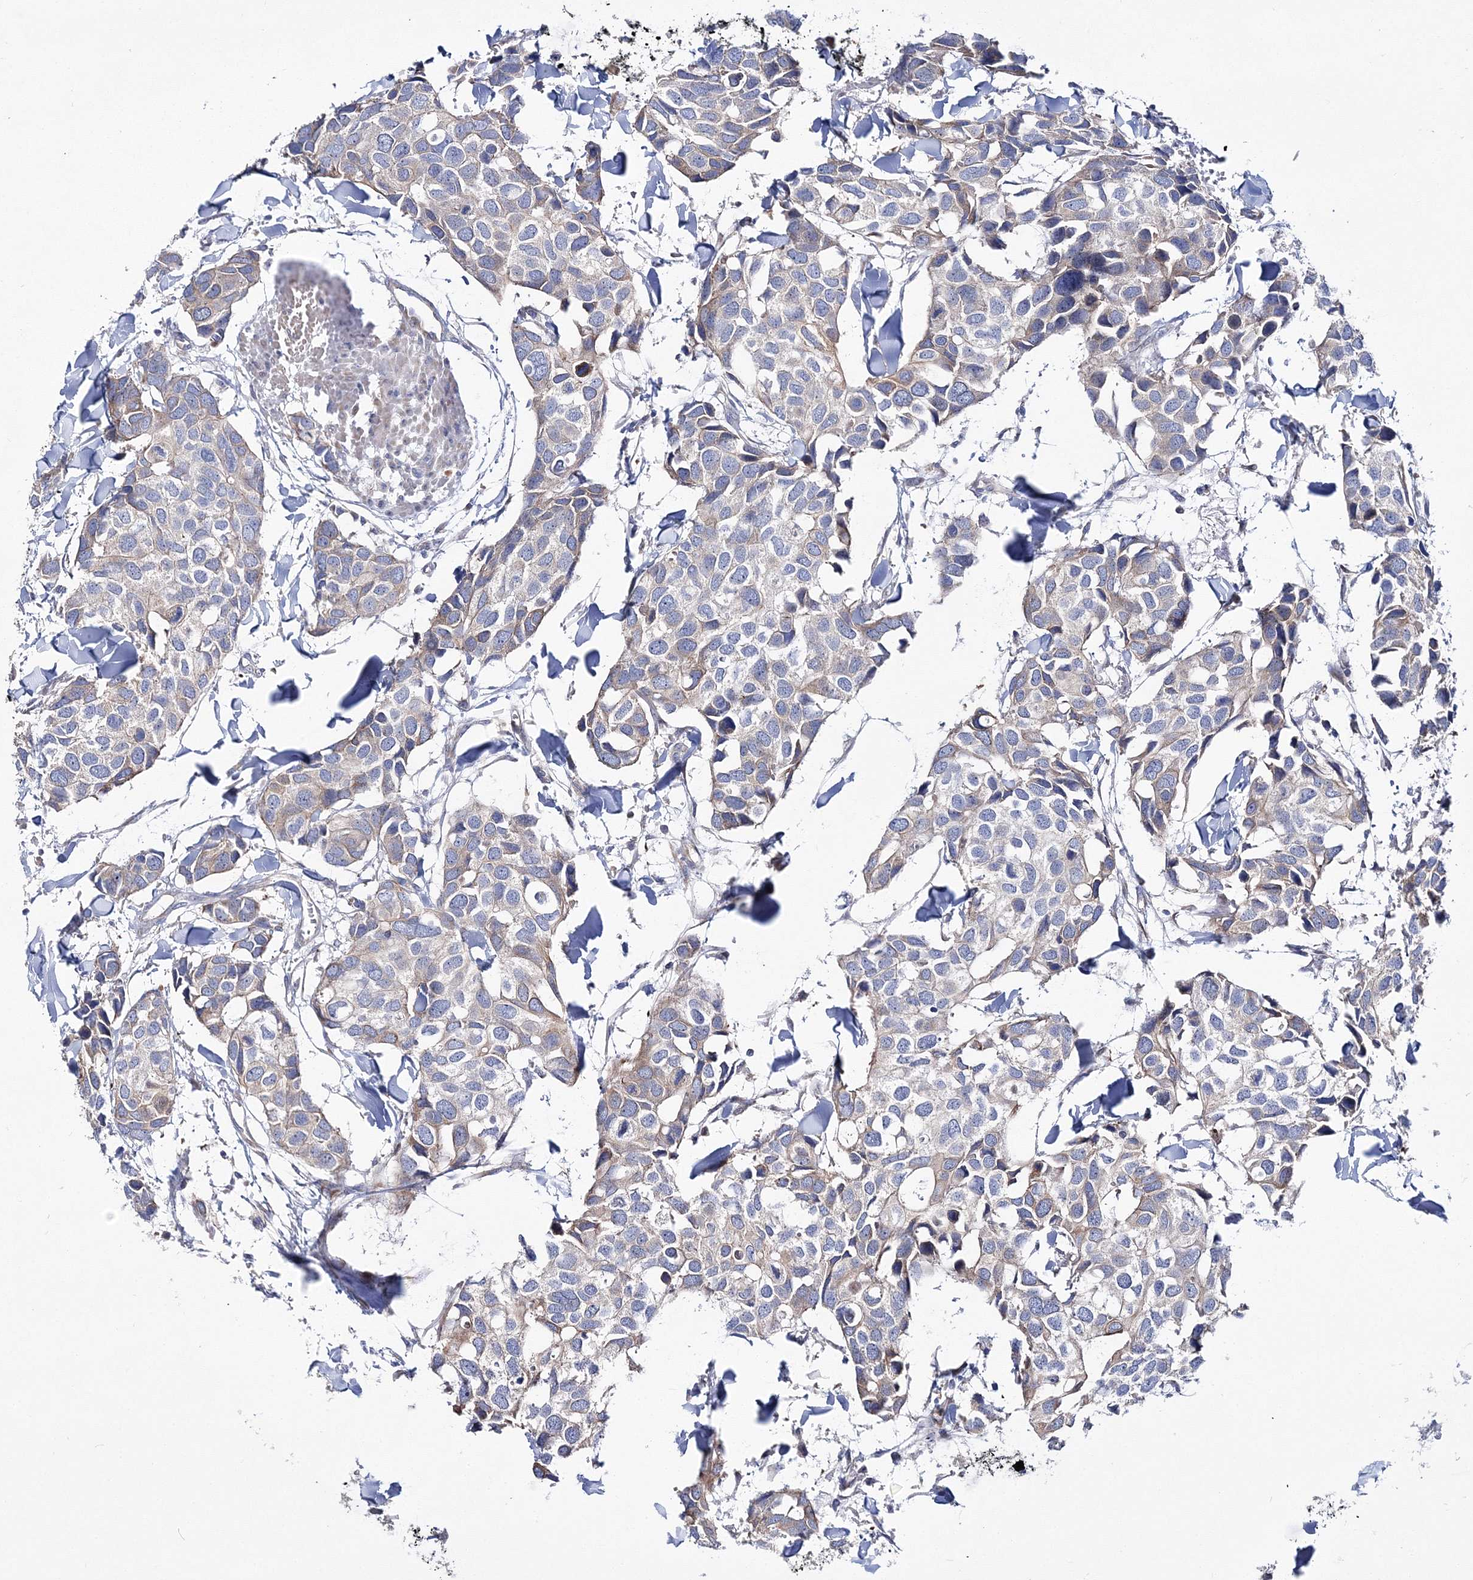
{"staining": {"intensity": "weak", "quantity": "<25%", "location": "cytoplasmic/membranous"}, "tissue": "breast cancer", "cell_type": "Tumor cells", "image_type": "cancer", "snomed": [{"axis": "morphology", "description": "Duct carcinoma"}, {"axis": "topography", "description": "Breast"}], "caption": "Immunohistochemistry (IHC) histopathology image of breast cancer stained for a protein (brown), which exhibits no positivity in tumor cells. The staining is performed using DAB (3,3'-diaminobenzidine) brown chromogen with nuclei counter-stained in using hematoxylin.", "gene": "ARHGAP32", "patient": {"sex": "female", "age": 83}}